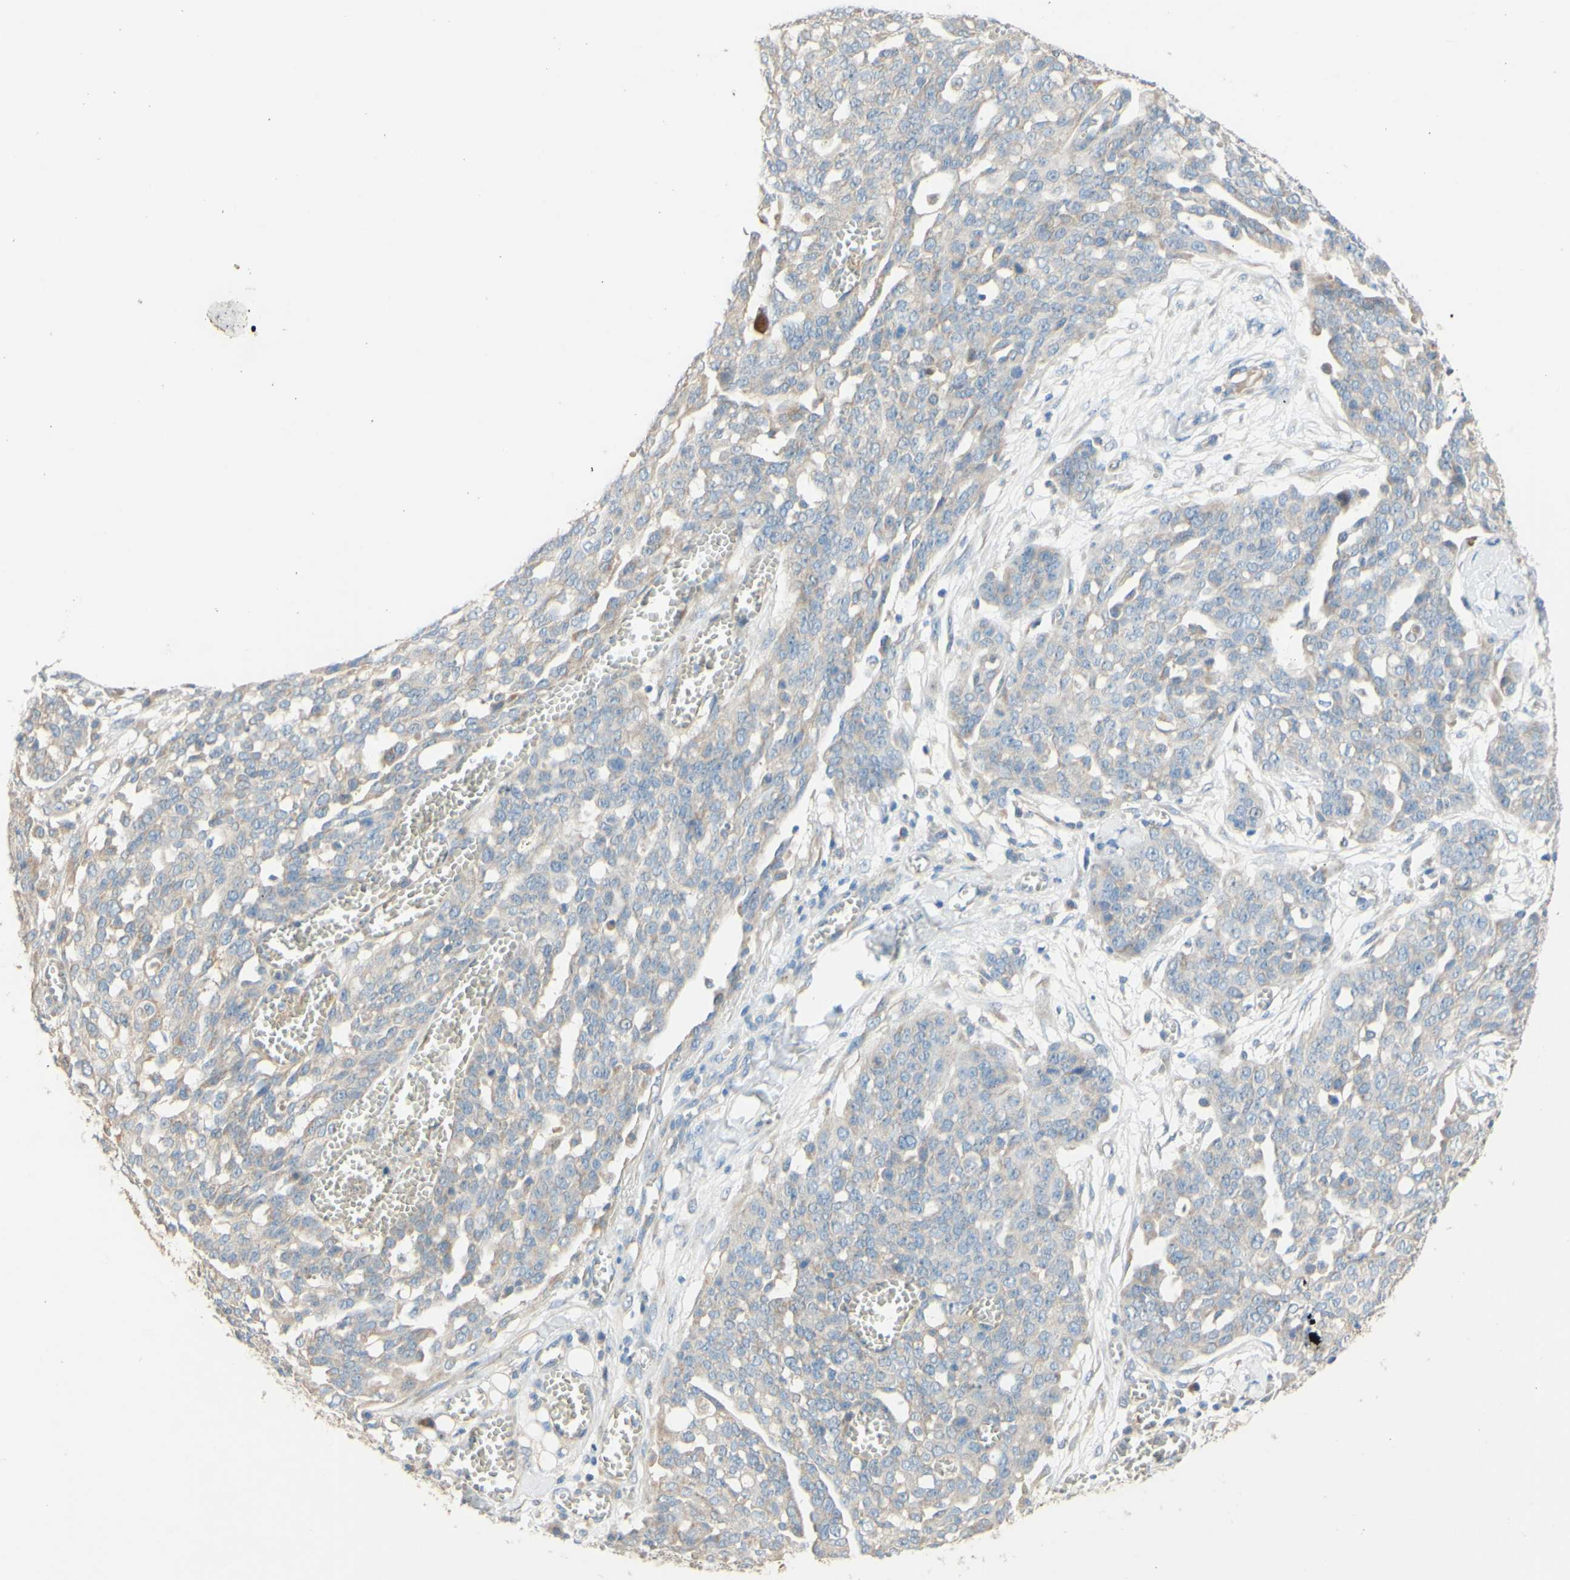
{"staining": {"intensity": "negative", "quantity": "none", "location": "none"}, "tissue": "ovarian cancer", "cell_type": "Tumor cells", "image_type": "cancer", "snomed": [{"axis": "morphology", "description": "Cystadenocarcinoma, serous, NOS"}, {"axis": "topography", "description": "Soft tissue"}, {"axis": "topography", "description": "Ovary"}], "caption": "This micrograph is of serous cystadenocarcinoma (ovarian) stained with immunohistochemistry to label a protein in brown with the nuclei are counter-stained blue. There is no expression in tumor cells. The staining was performed using DAB to visualize the protein expression in brown, while the nuclei were stained in blue with hematoxylin (Magnification: 20x).", "gene": "DKK3", "patient": {"sex": "female", "age": 57}}